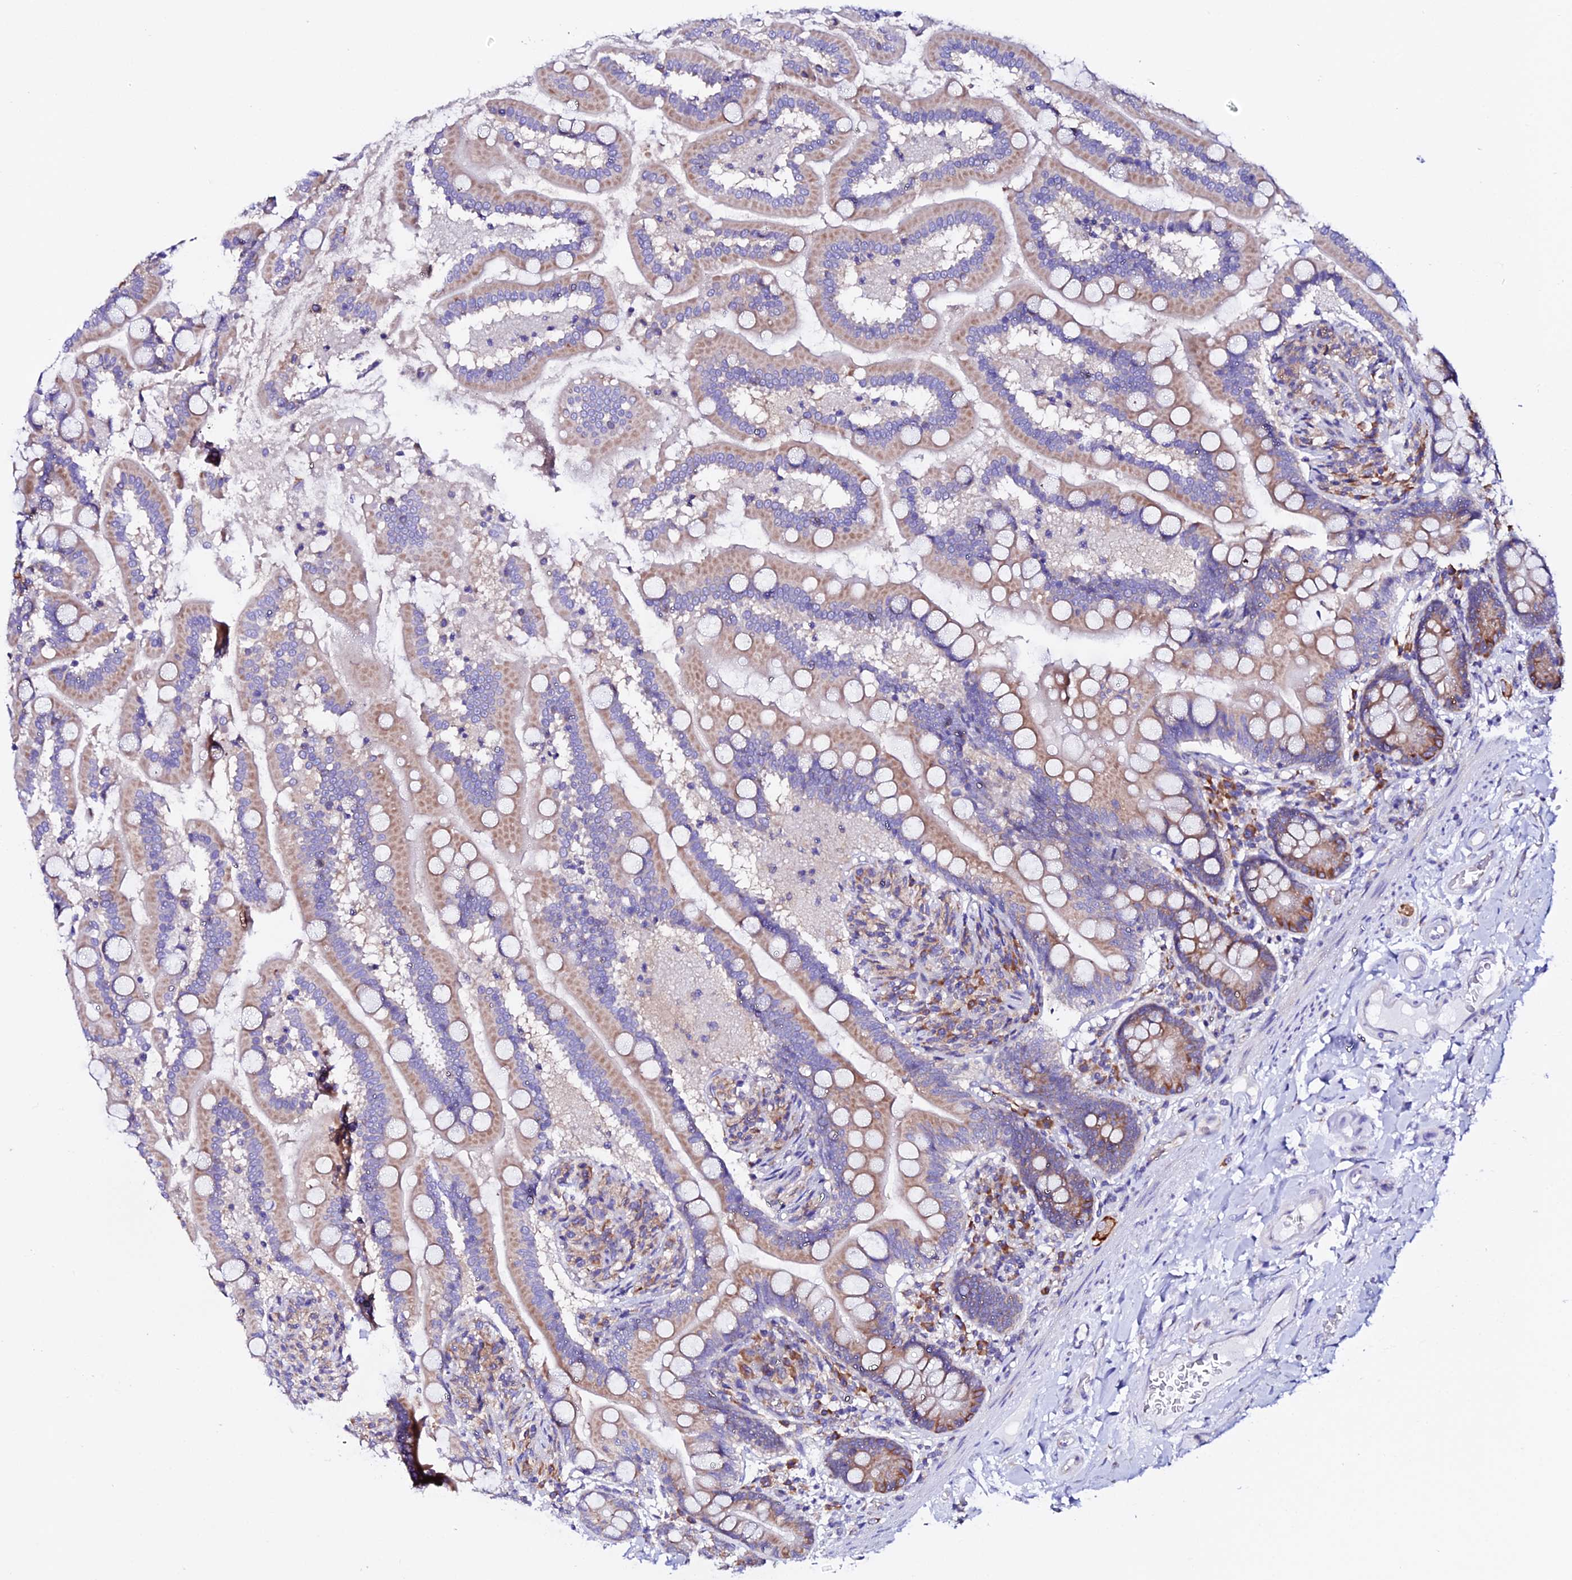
{"staining": {"intensity": "strong", "quantity": "25%-75%", "location": "cytoplasmic/membranous"}, "tissue": "small intestine", "cell_type": "Glandular cells", "image_type": "normal", "snomed": [{"axis": "morphology", "description": "Normal tissue, NOS"}, {"axis": "topography", "description": "Small intestine"}], "caption": "Glandular cells display strong cytoplasmic/membranous staining in about 25%-75% of cells in unremarkable small intestine.", "gene": "EEF1G", "patient": {"sex": "female", "age": 64}}